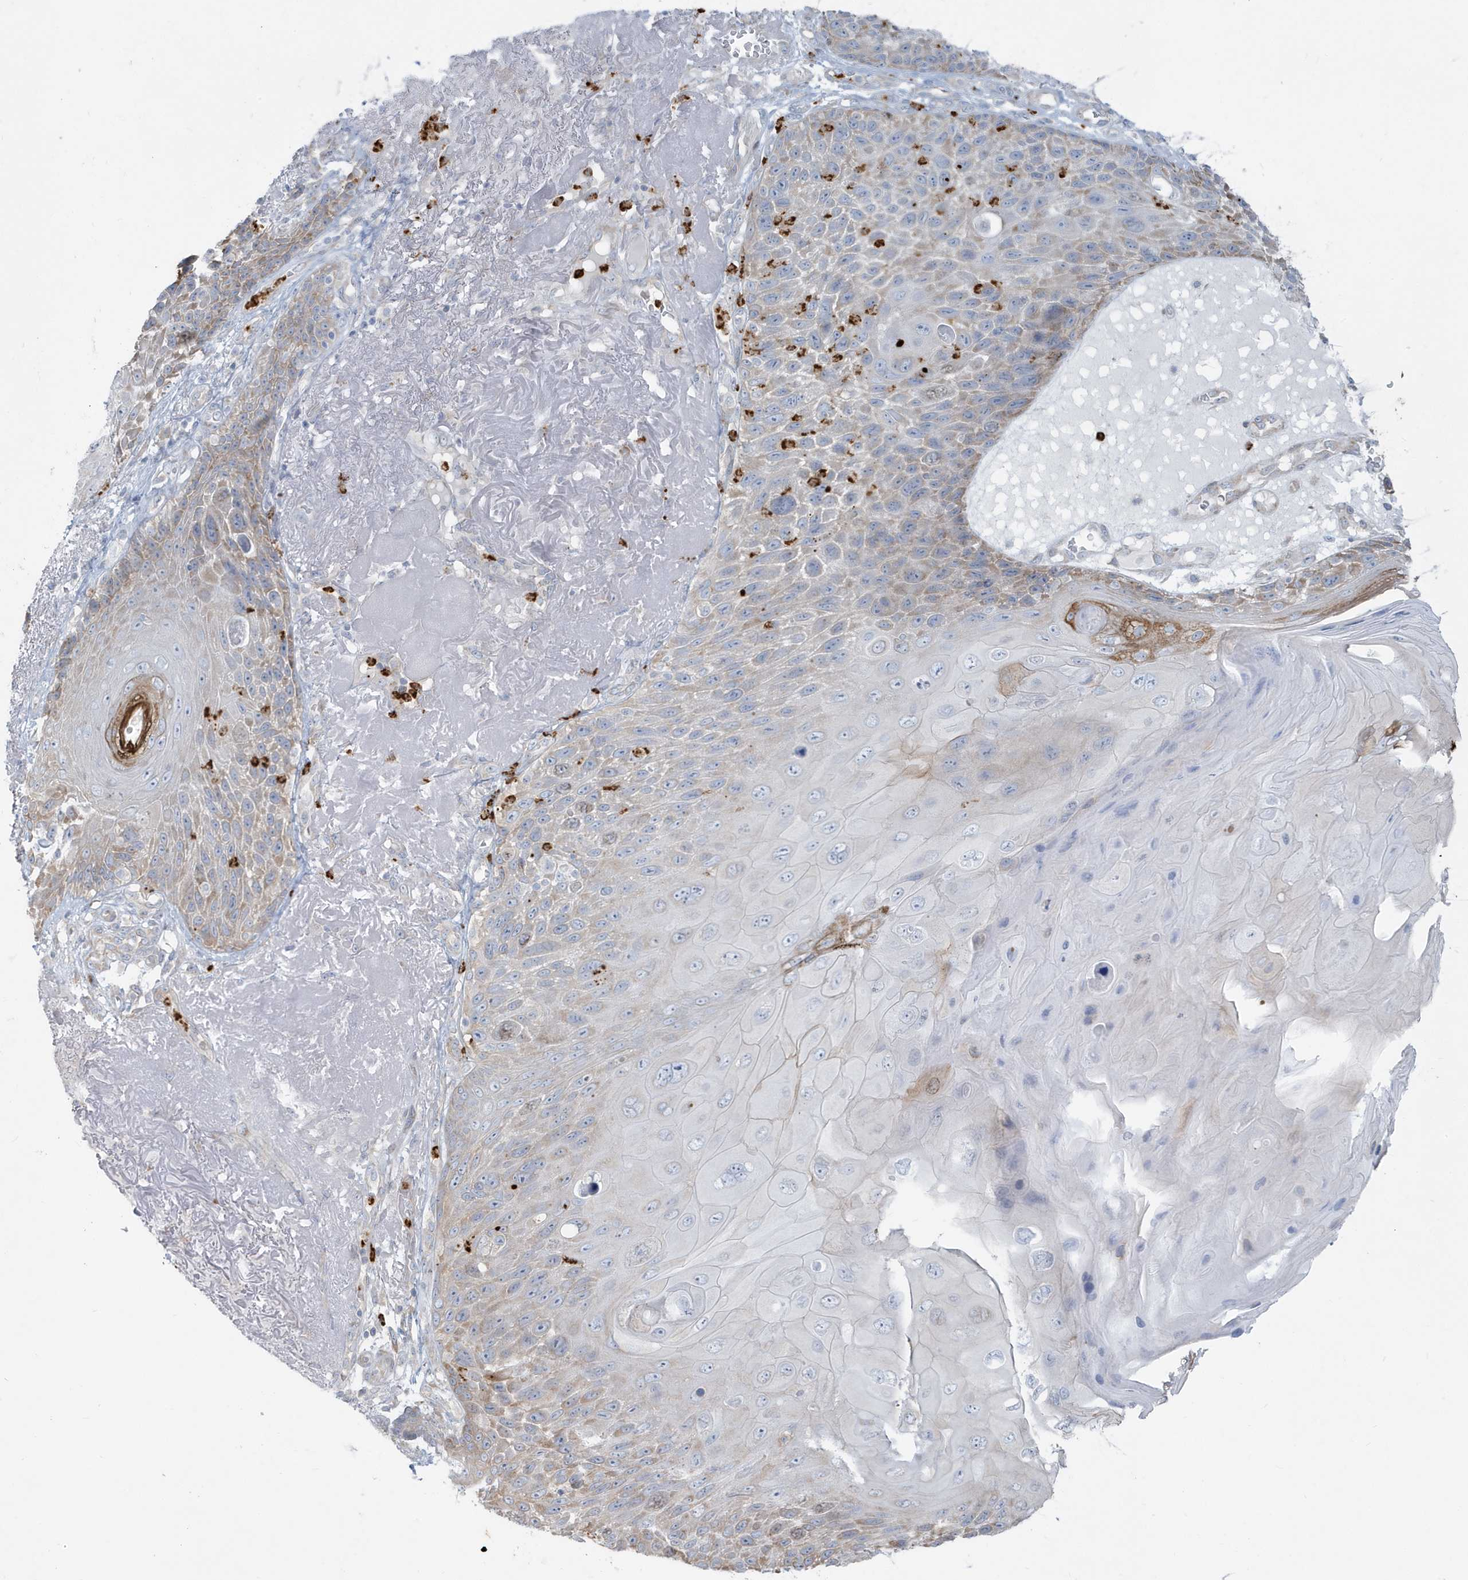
{"staining": {"intensity": "moderate", "quantity": "<25%", "location": "cytoplasmic/membranous"}, "tissue": "skin cancer", "cell_type": "Tumor cells", "image_type": "cancer", "snomed": [{"axis": "morphology", "description": "Squamous cell carcinoma, NOS"}, {"axis": "topography", "description": "Skin"}], "caption": "Protein analysis of squamous cell carcinoma (skin) tissue exhibits moderate cytoplasmic/membranous expression in approximately <25% of tumor cells.", "gene": "CCNJ", "patient": {"sex": "female", "age": 88}}